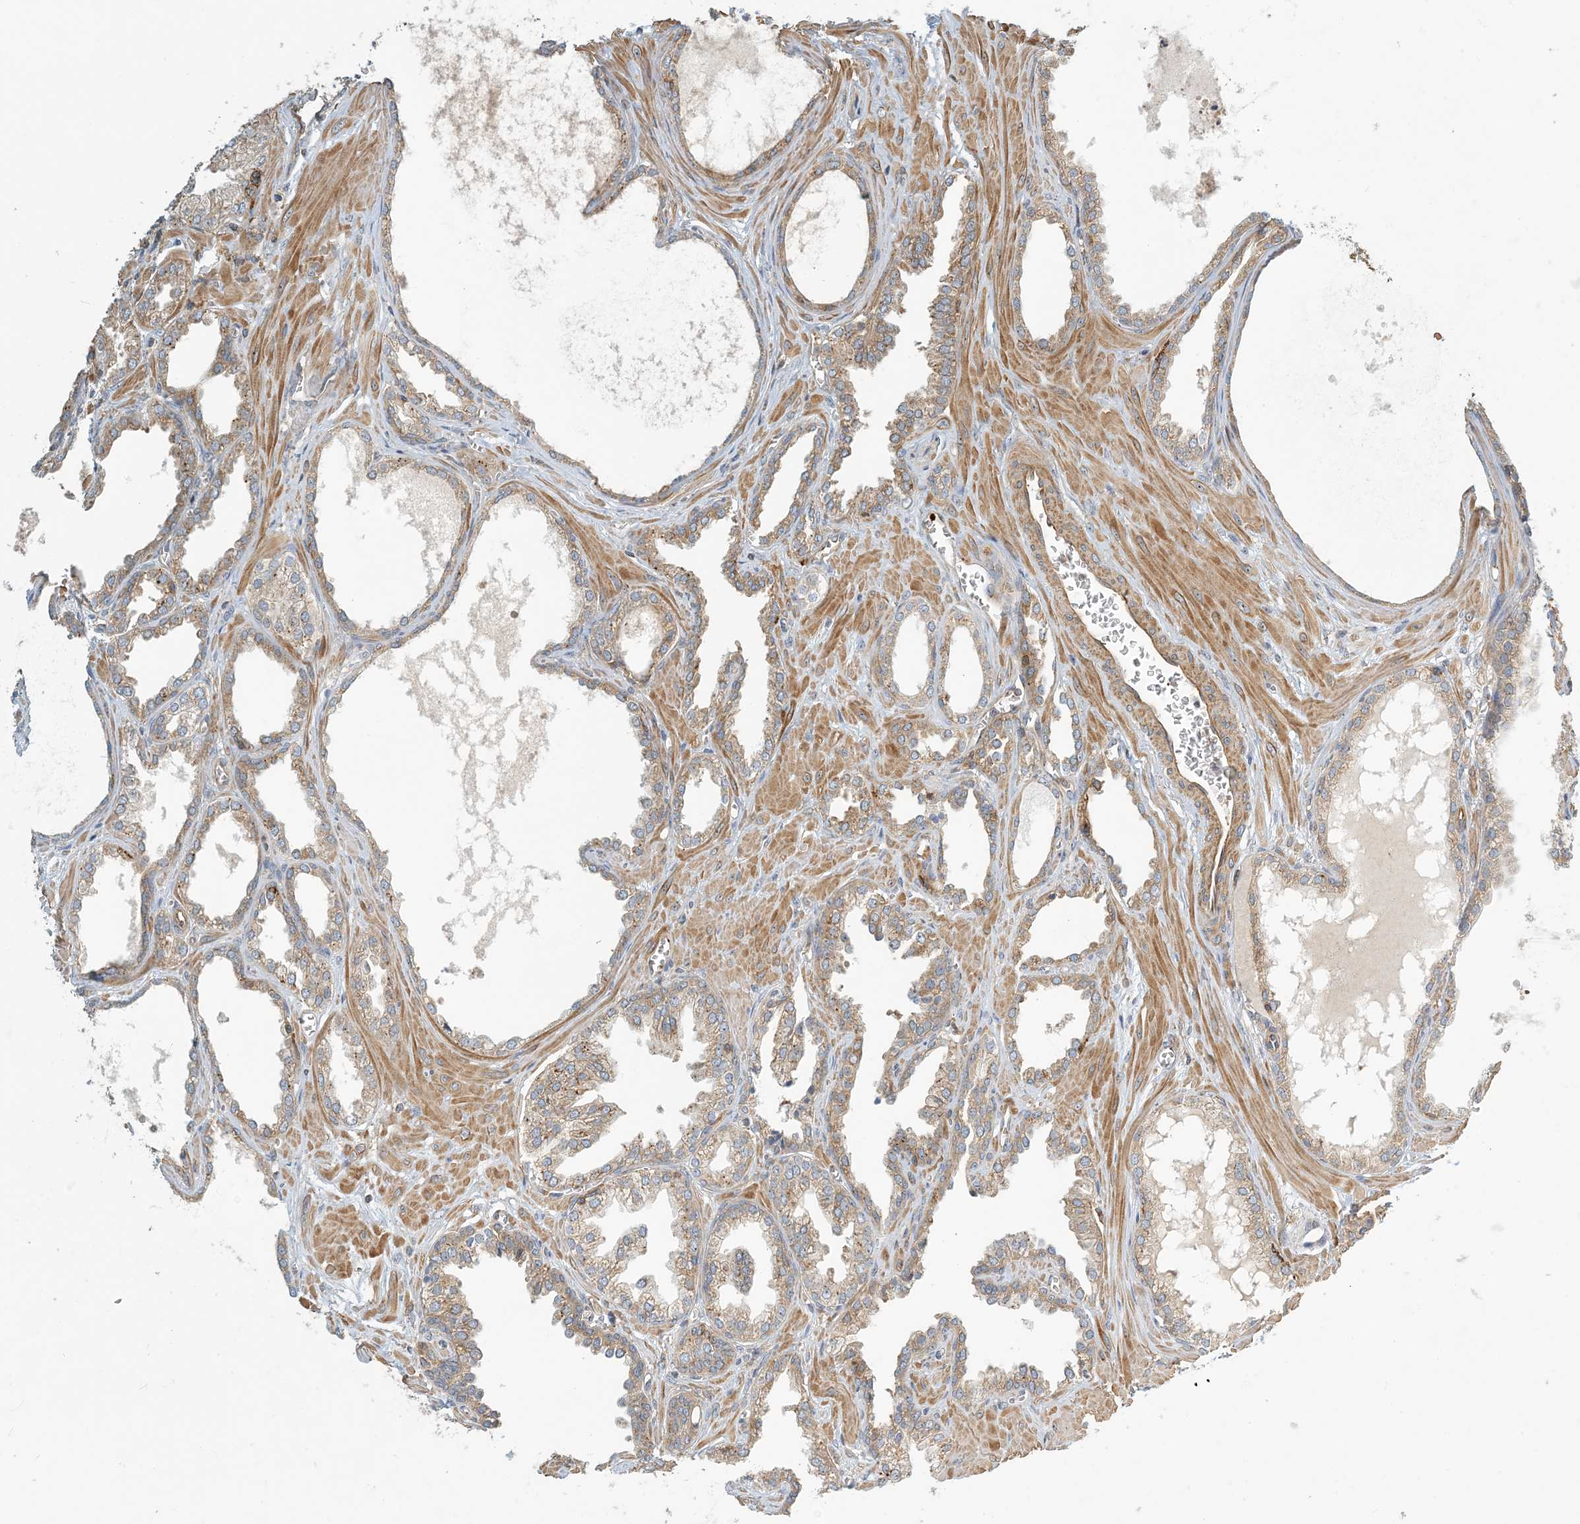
{"staining": {"intensity": "moderate", "quantity": ">75%", "location": "cytoplasmic/membranous"}, "tissue": "prostate cancer", "cell_type": "Tumor cells", "image_type": "cancer", "snomed": [{"axis": "morphology", "description": "Adenocarcinoma, Low grade"}, {"axis": "topography", "description": "Prostate"}], "caption": "A micrograph of human prostate cancer (adenocarcinoma (low-grade)) stained for a protein exhibits moderate cytoplasmic/membranous brown staining in tumor cells. (DAB = brown stain, brightfield microscopy at high magnification).", "gene": "COLEC11", "patient": {"sex": "male", "age": 67}}